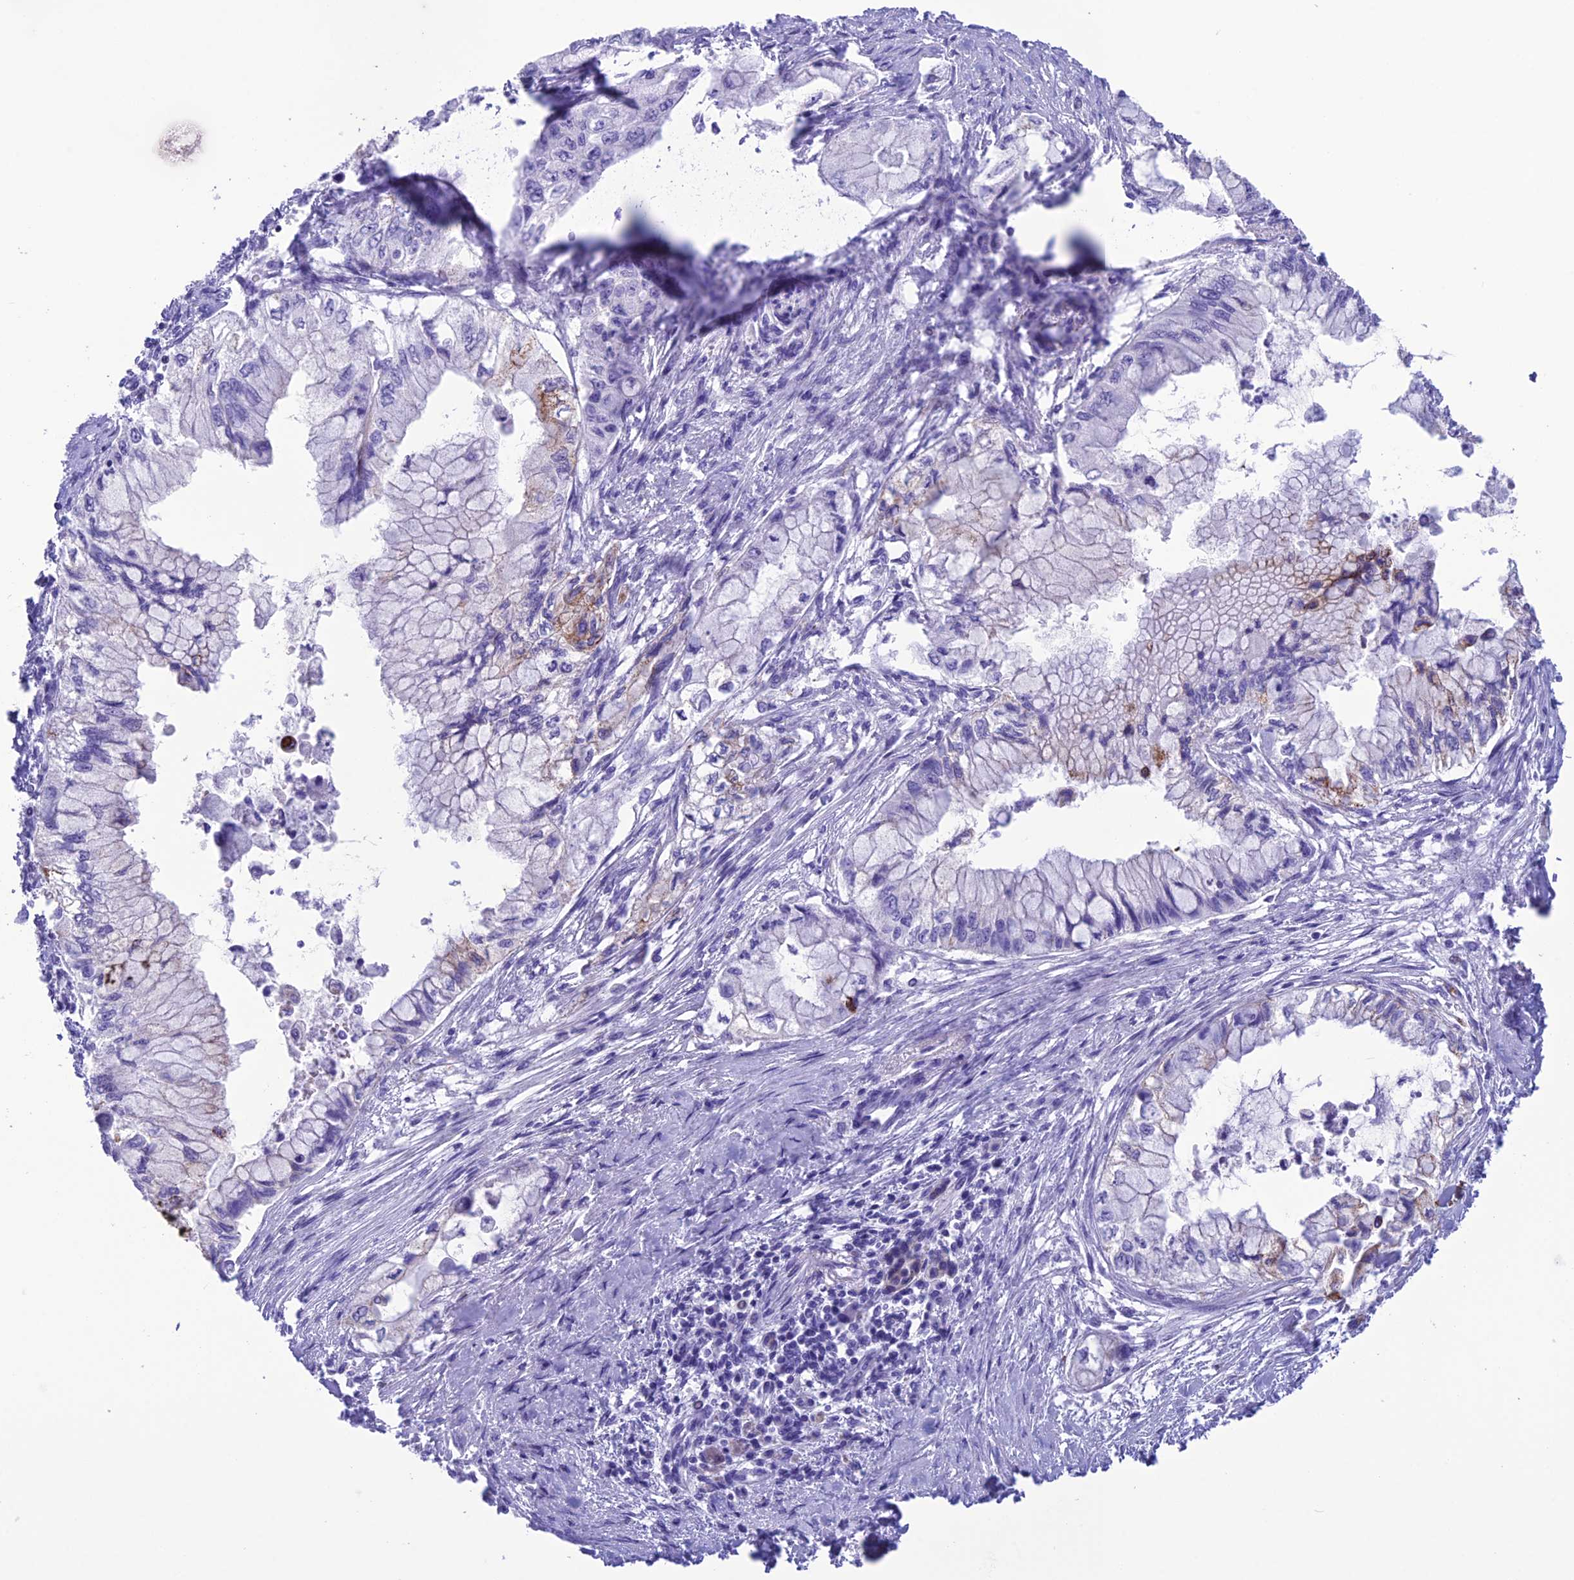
{"staining": {"intensity": "negative", "quantity": "none", "location": "none"}, "tissue": "pancreatic cancer", "cell_type": "Tumor cells", "image_type": "cancer", "snomed": [{"axis": "morphology", "description": "Adenocarcinoma, NOS"}, {"axis": "topography", "description": "Pancreas"}], "caption": "Immunohistochemical staining of human adenocarcinoma (pancreatic) demonstrates no significant expression in tumor cells.", "gene": "TRAM1L1", "patient": {"sex": "male", "age": 48}}